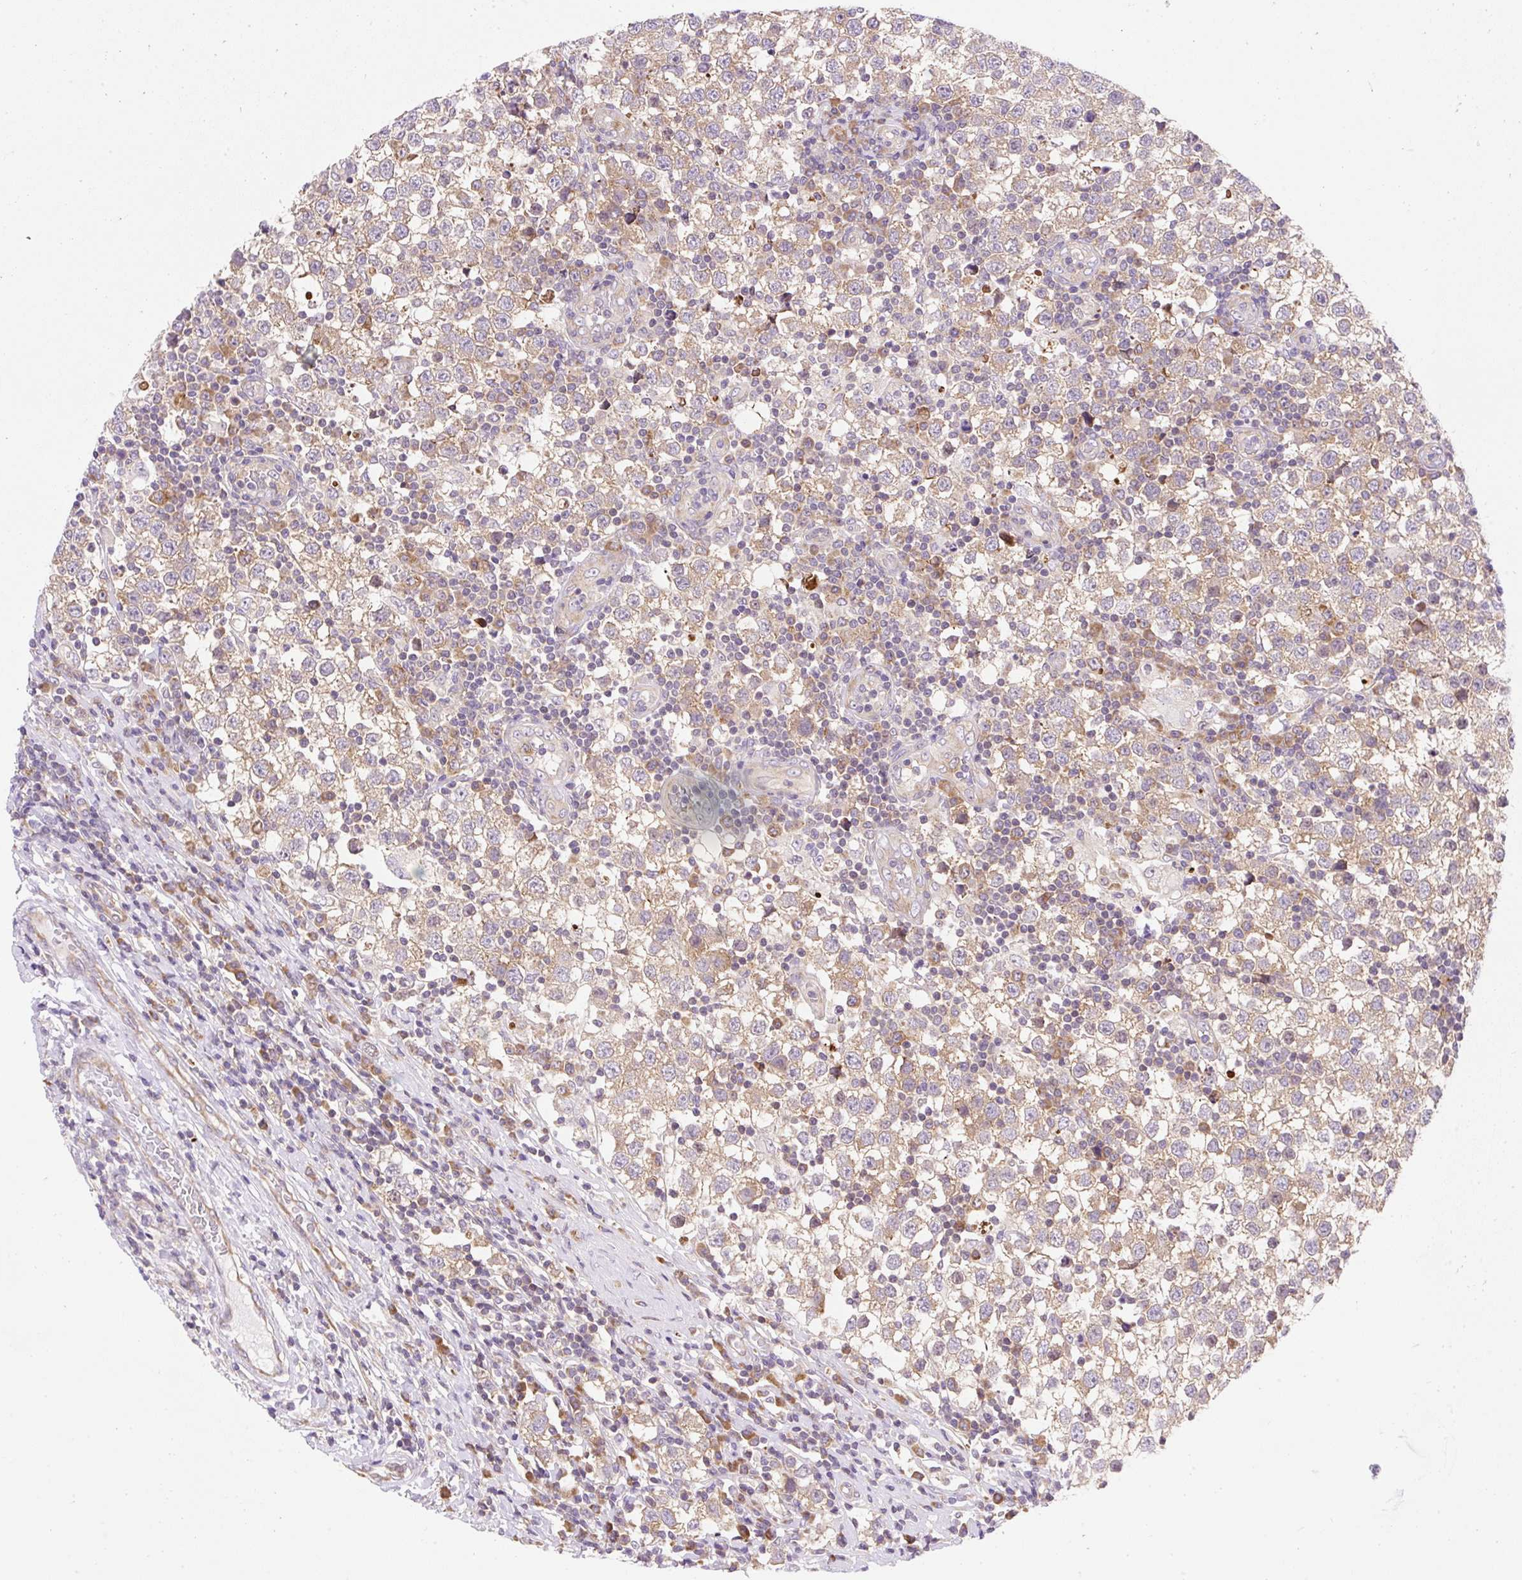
{"staining": {"intensity": "weak", "quantity": ">75%", "location": "cytoplasmic/membranous"}, "tissue": "testis cancer", "cell_type": "Tumor cells", "image_type": "cancer", "snomed": [{"axis": "morphology", "description": "Seminoma, NOS"}, {"axis": "topography", "description": "Testis"}], "caption": "Tumor cells show weak cytoplasmic/membranous positivity in about >75% of cells in testis seminoma.", "gene": "GPR45", "patient": {"sex": "male", "age": 34}}